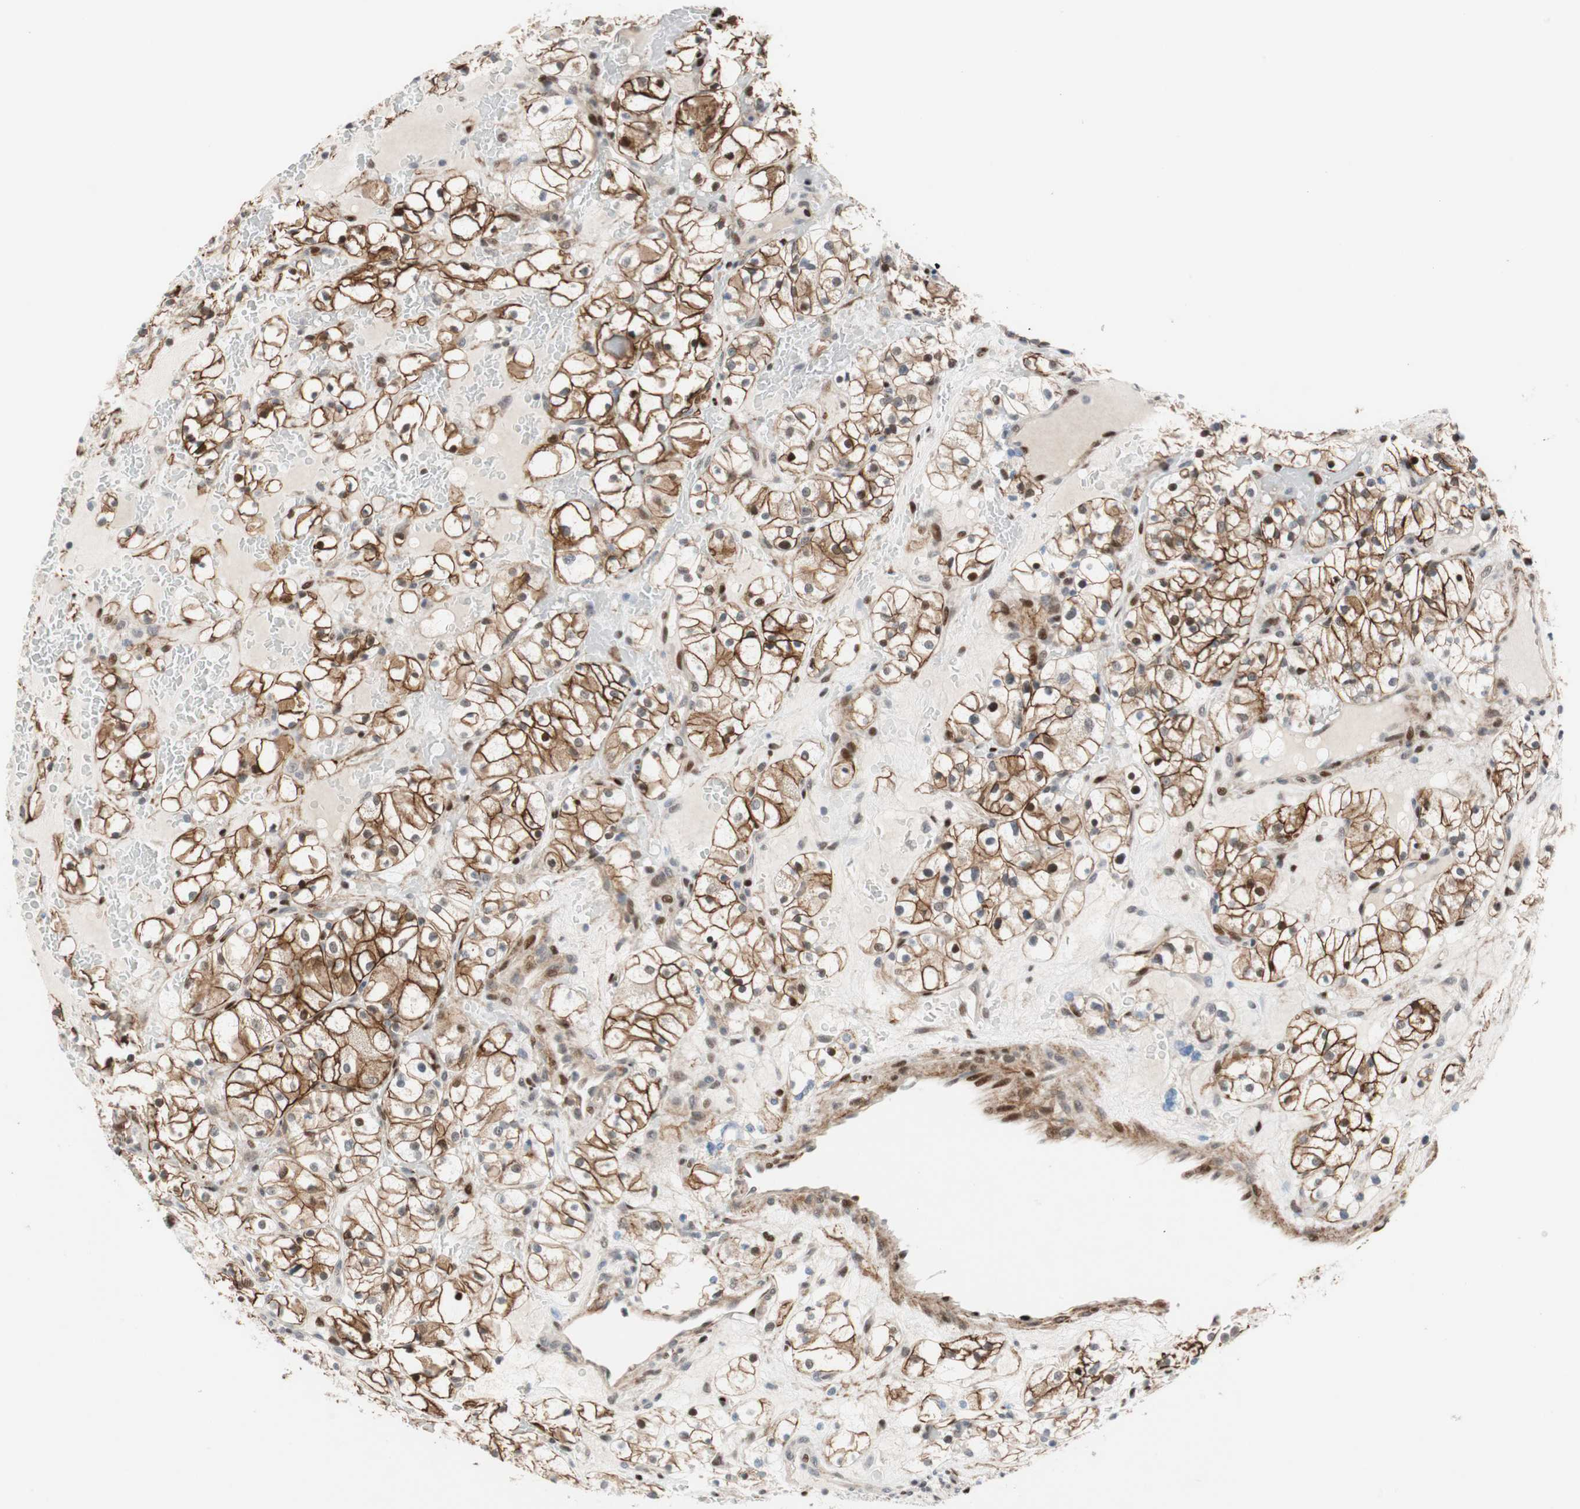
{"staining": {"intensity": "strong", "quantity": ">75%", "location": "cytoplasmic/membranous"}, "tissue": "renal cancer", "cell_type": "Tumor cells", "image_type": "cancer", "snomed": [{"axis": "morphology", "description": "Adenocarcinoma, NOS"}, {"axis": "topography", "description": "Kidney"}], "caption": "Renal cancer was stained to show a protein in brown. There is high levels of strong cytoplasmic/membranous expression in about >75% of tumor cells.", "gene": "FBXO44", "patient": {"sex": "female", "age": 60}}